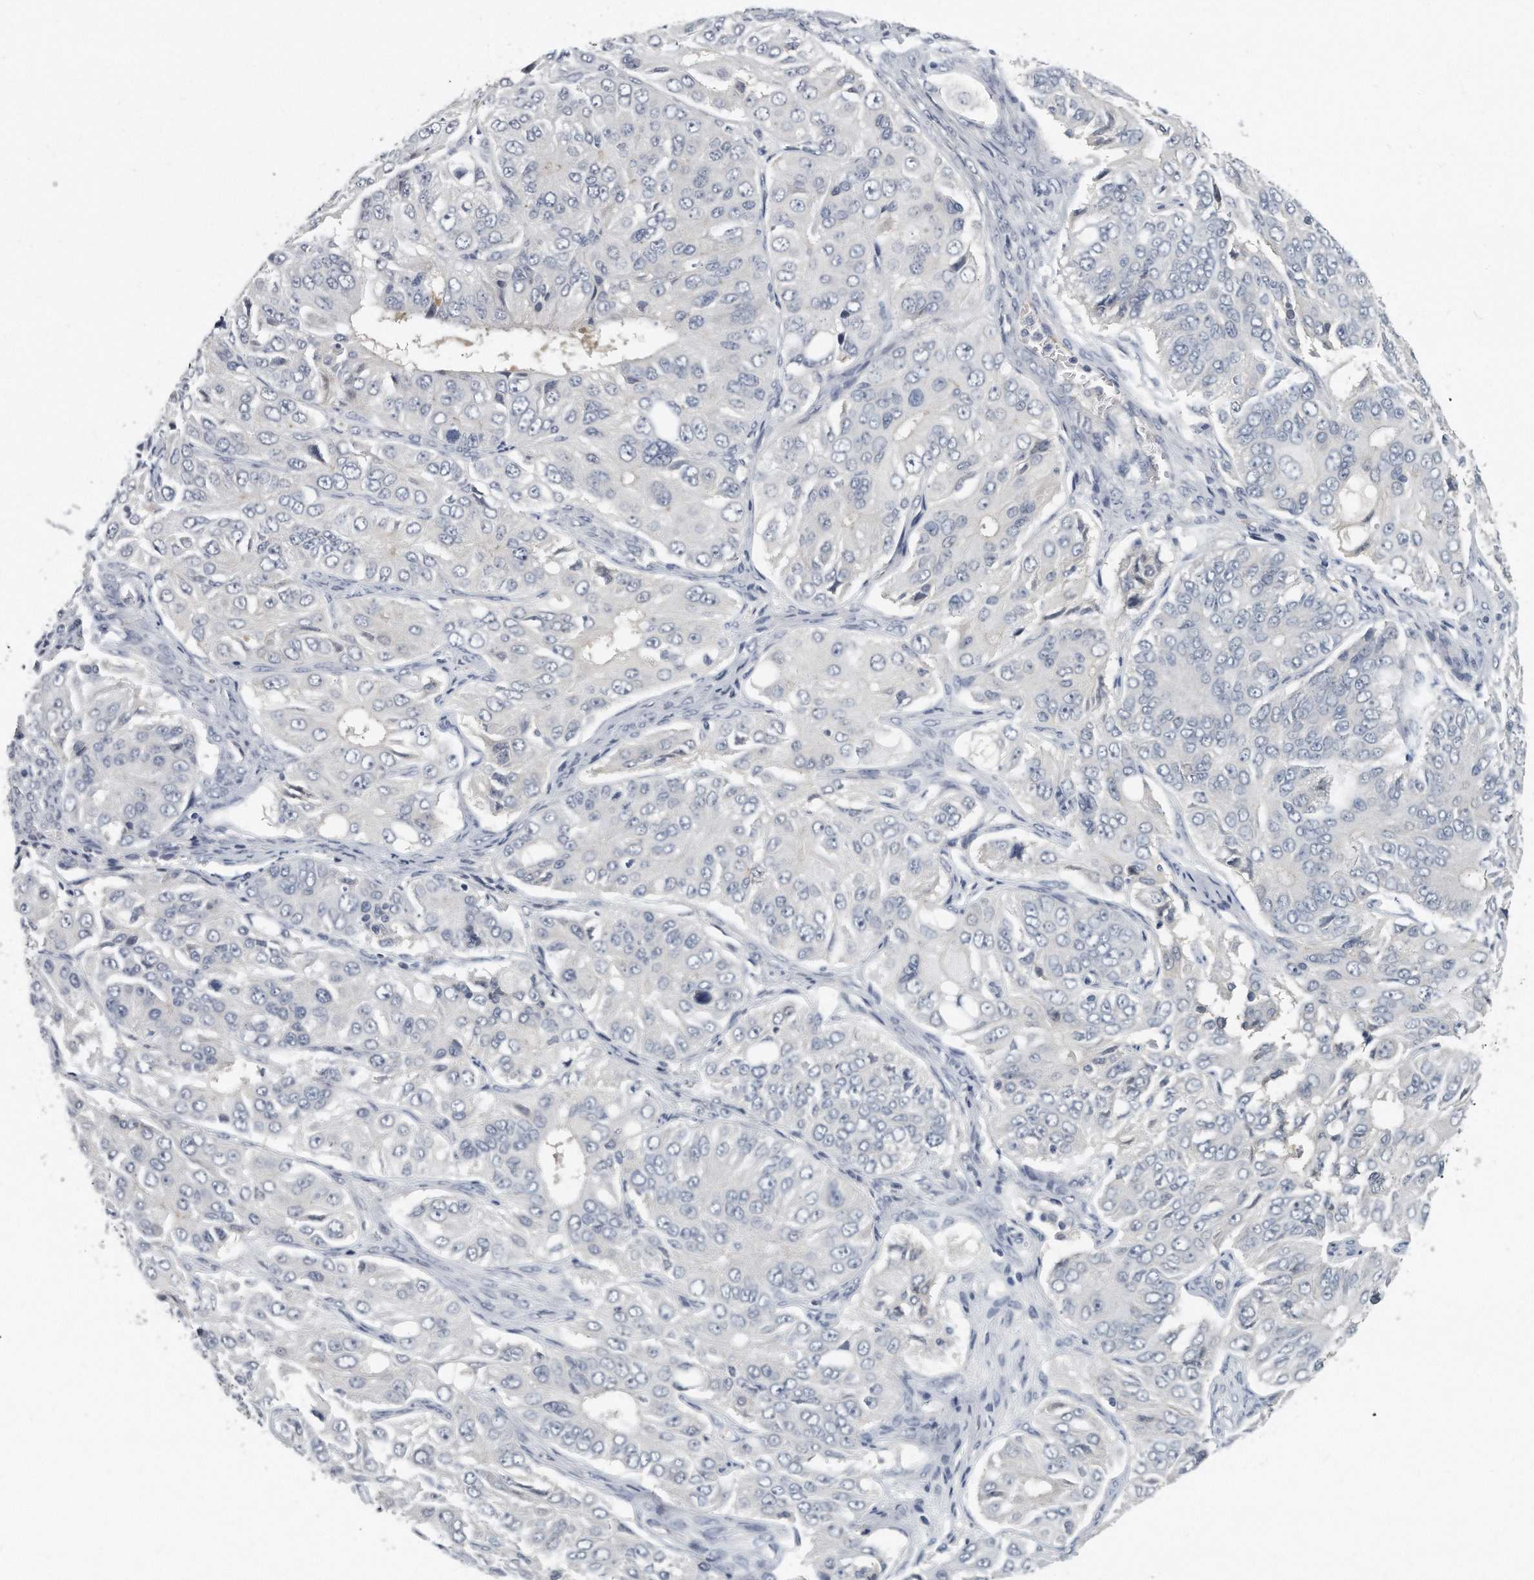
{"staining": {"intensity": "negative", "quantity": "none", "location": "none"}, "tissue": "ovarian cancer", "cell_type": "Tumor cells", "image_type": "cancer", "snomed": [{"axis": "morphology", "description": "Carcinoma, endometroid"}, {"axis": "topography", "description": "Ovary"}], "caption": "This is an immunohistochemistry (IHC) micrograph of human ovarian endometroid carcinoma. There is no positivity in tumor cells.", "gene": "KLHL7", "patient": {"sex": "female", "age": 51}}